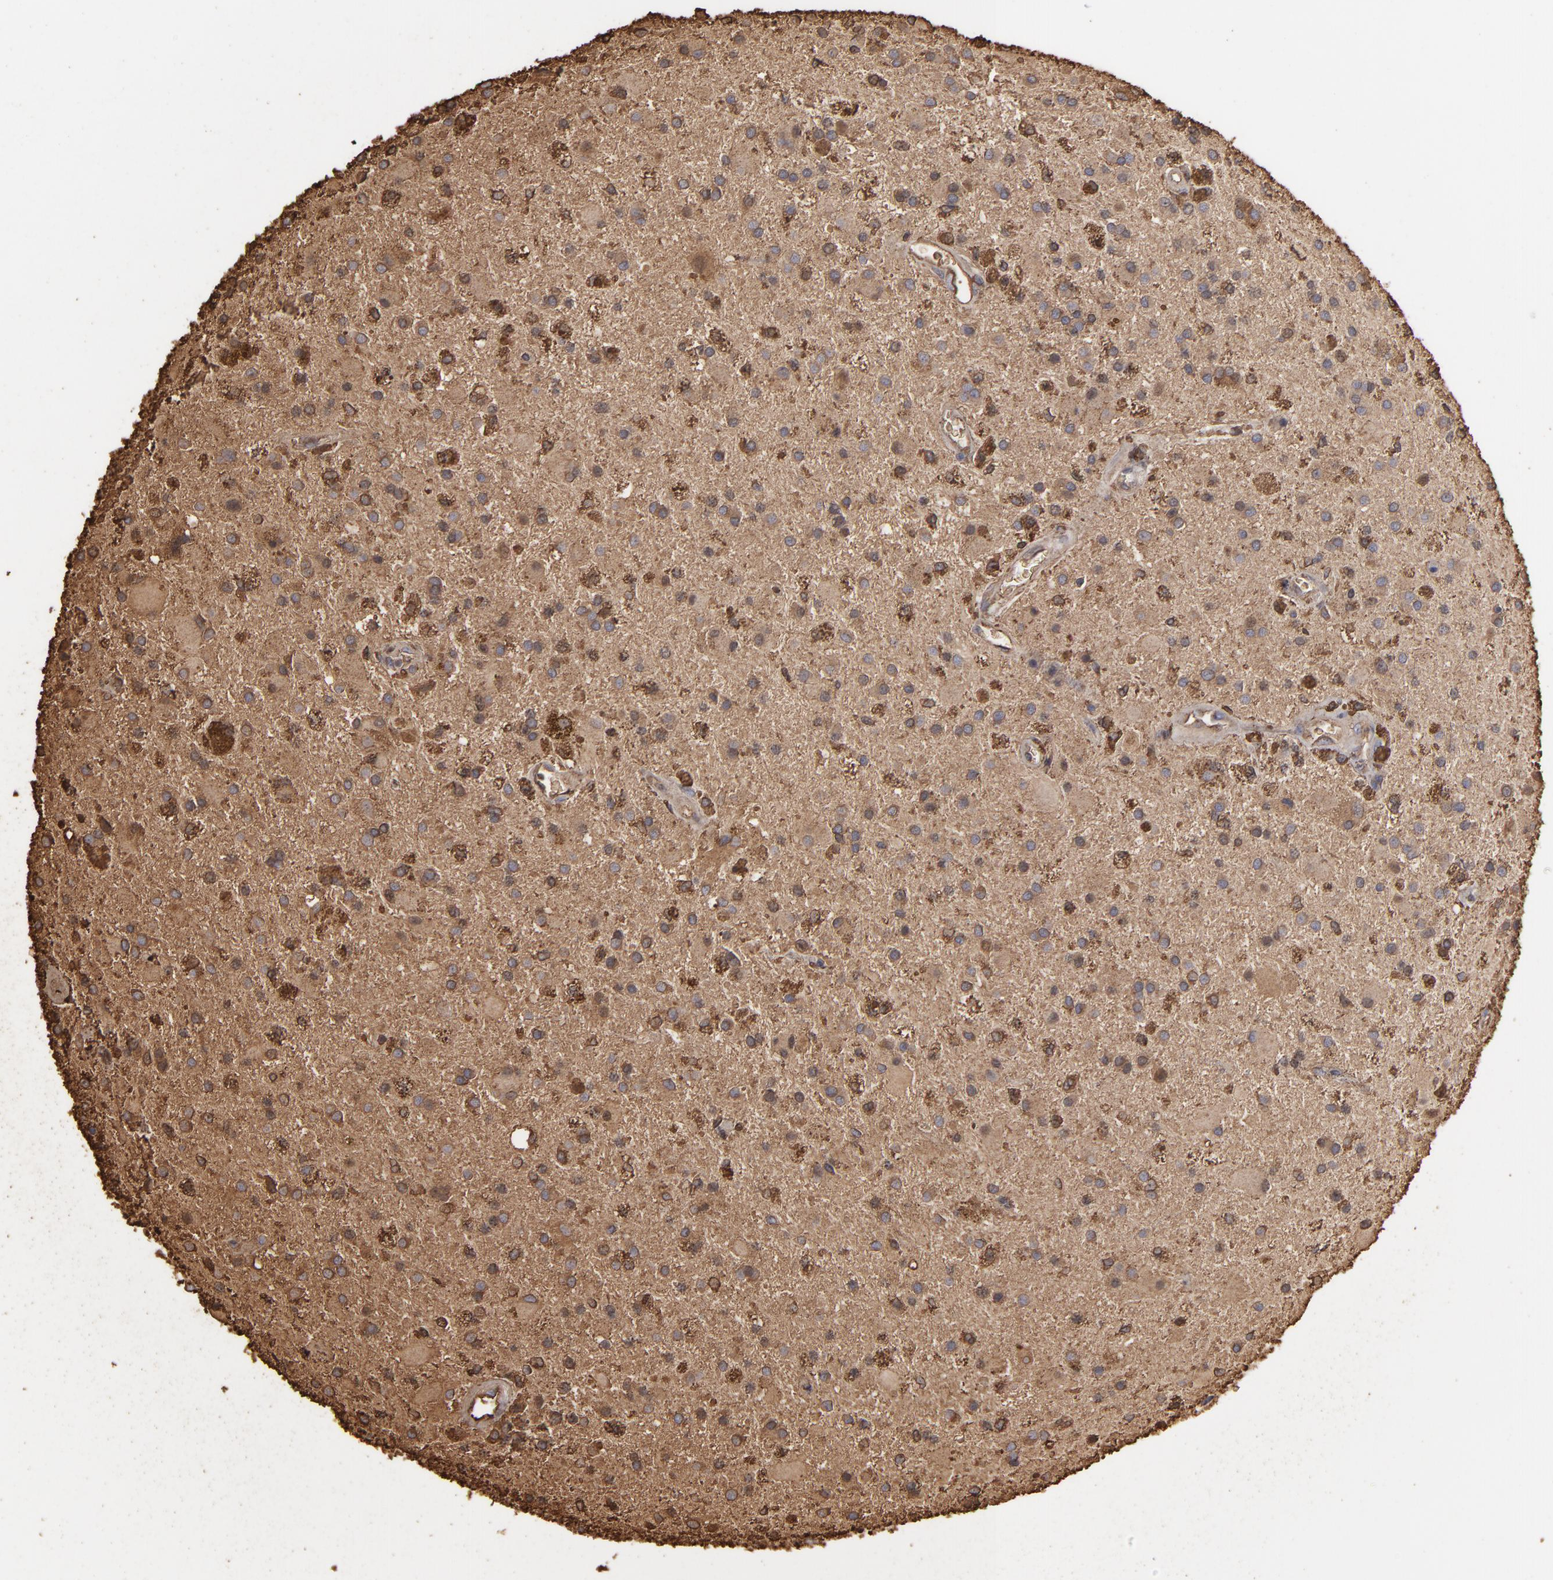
{"staining": {"intensity": "strong", "quantity": ">75%", "location": "cytoplasmic/membranous"}, "tissue": "glioma", "cell_type": "Tumor cells", "image_type": "cancer", "snomed": [{"axis": "morphology", "description": "Glioma, malignant, Low grade"}, {"axis": "topography", "description": "Brain"}], "caption": "A high amount of strong cytoplasmic/membranous staining is present in approximately >75% of tumor cells in glioma tissue.", "gene": "ODC1", "patient": {"sex": "male", "age": 58}}